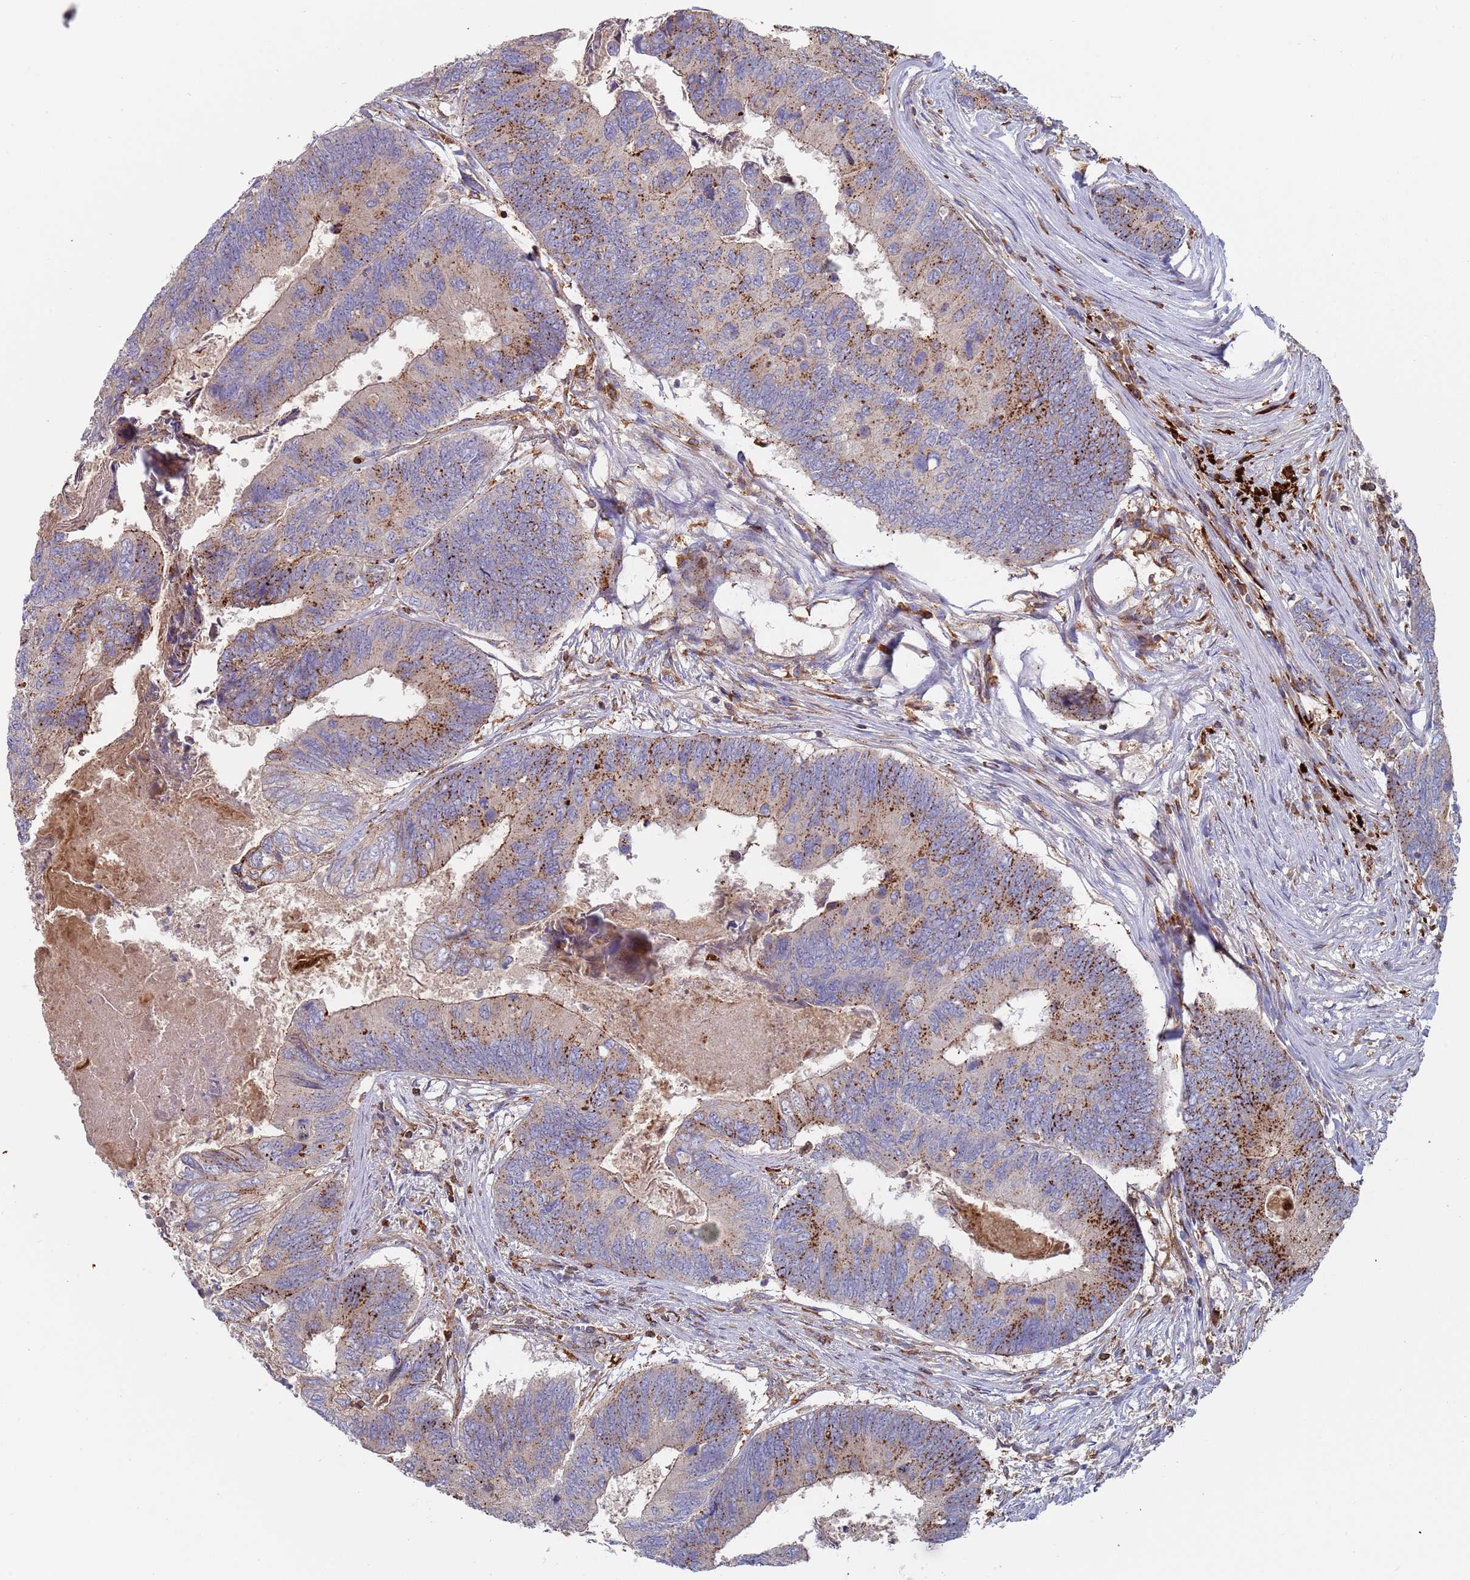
{"staining": {"intensity": "moderate", "quantity": "25%-75%", "location": "cytoplasmic/membranous"}, "tissue": "colorectal cancer", "cell_type": "Tumor cells", "image_type": "cancer", "snomed": [{"axis": "morphology", "description": "Adenocarcinoma, NOS"}, {"axis": "topography", "description": "Colon"}], "caption": "IHC of human adenocarcinoma (colorectal) shows medium levels of moderate cytoplasmic/membranous positivity in approximately 25%-75% of tumor cells.", "gene": "MALRD1", "patient": {"sex": "female", "age": 67}}